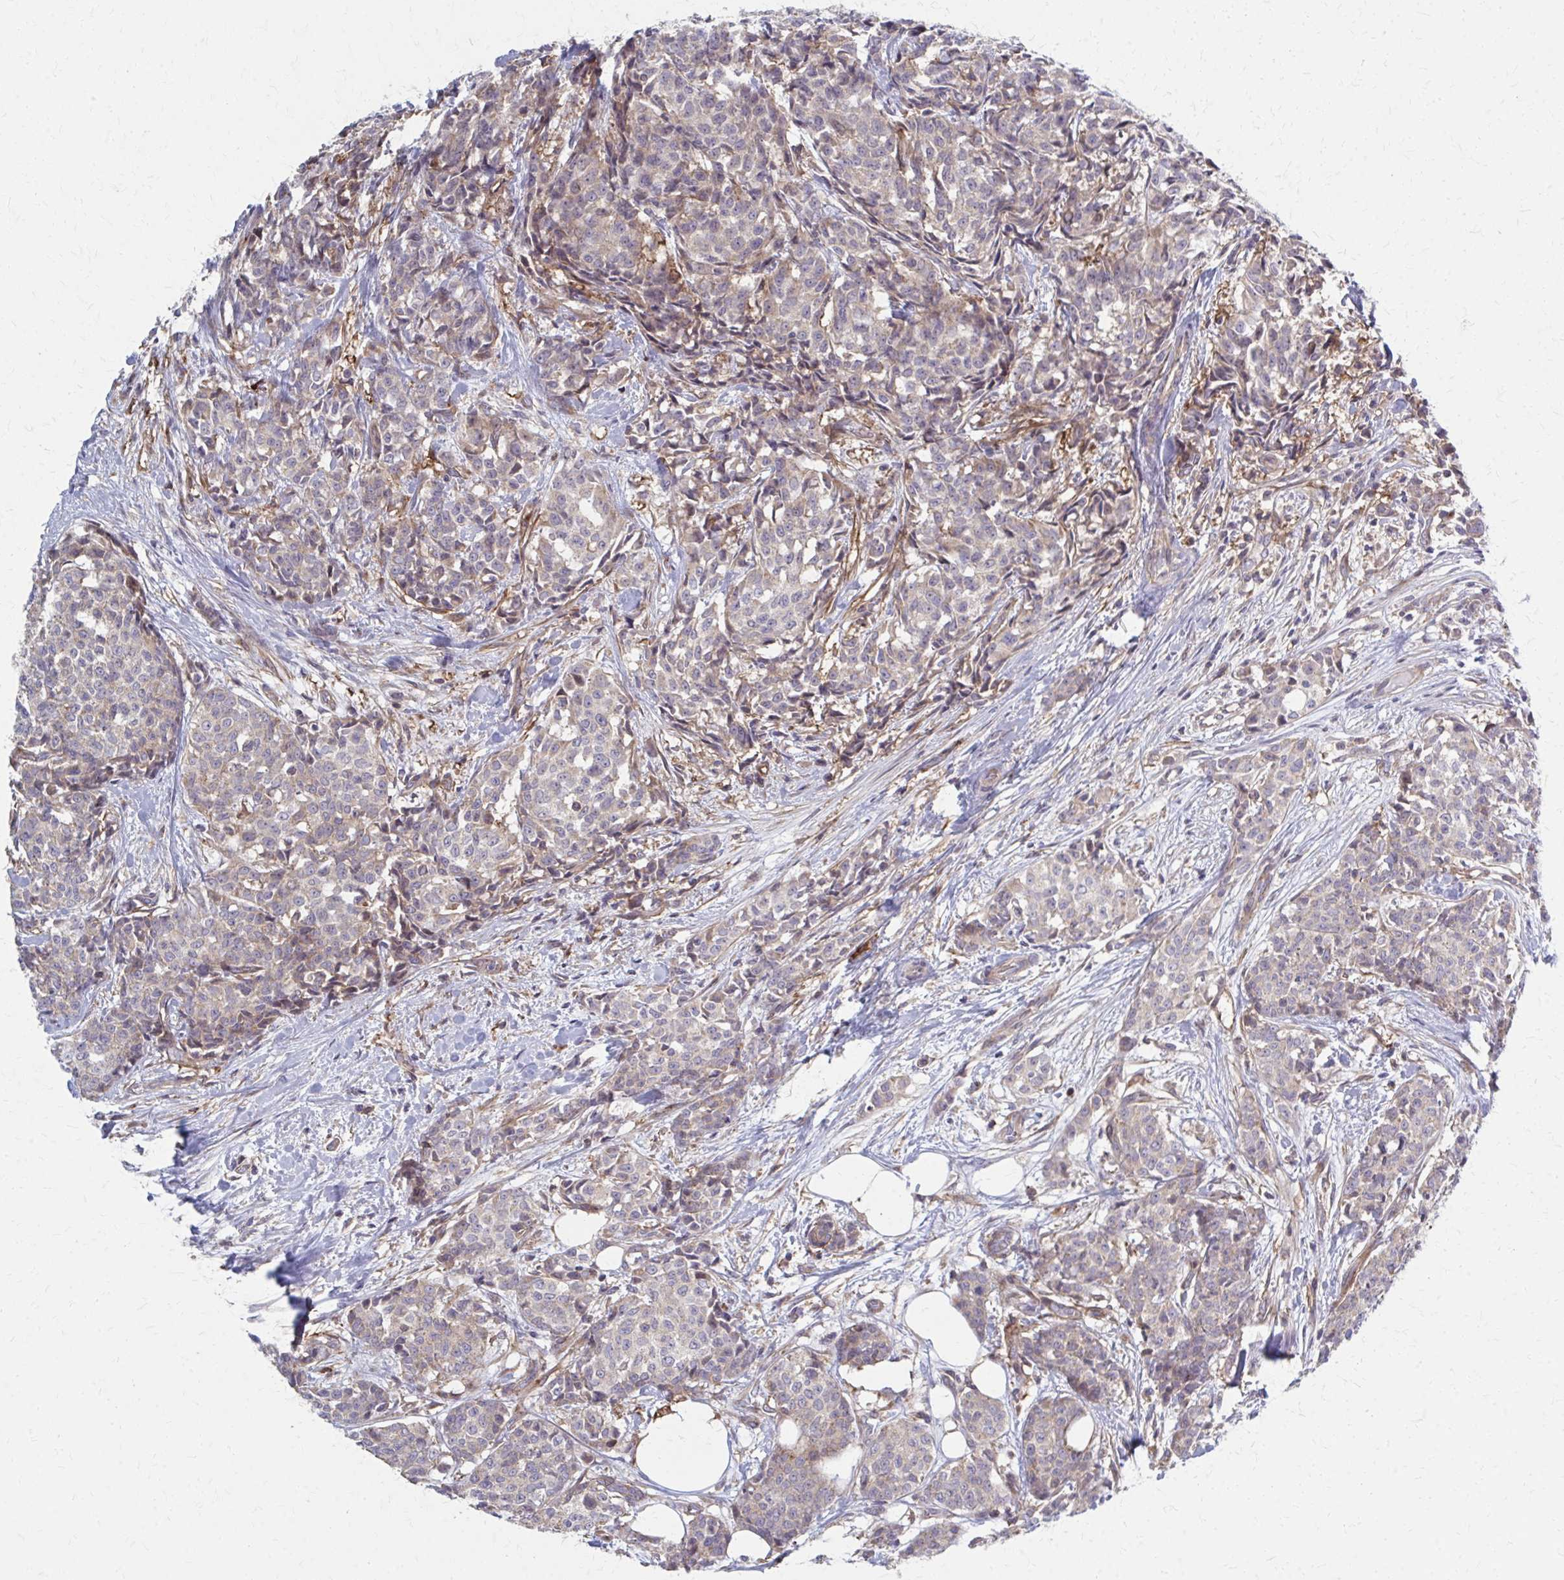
{"staining": {"intensity": "weak", "quantity": "<25%", "location": "cytoplasmic/membranous"}, "tissue": "breast cancer", "cell_type": "Tumor cells", "image_type": "cancer", "snomed": [{"axis": "morphology", "description": "Duct carcinoma"}, {"axis": "topography", "description": "Breast"}], "caption": "This image is of breast cancer (invasive ductal carcinoma) stained with immunohistochemistry (IHC) to label a protein in brown with the nuclei are counter-stained blue. There is no positivity in tumor cells. (Immunohistochemistry, brightfield microscopy, high magnification).", "gene": "MMP14", "patient": {"sex": "female", "age": 91}}